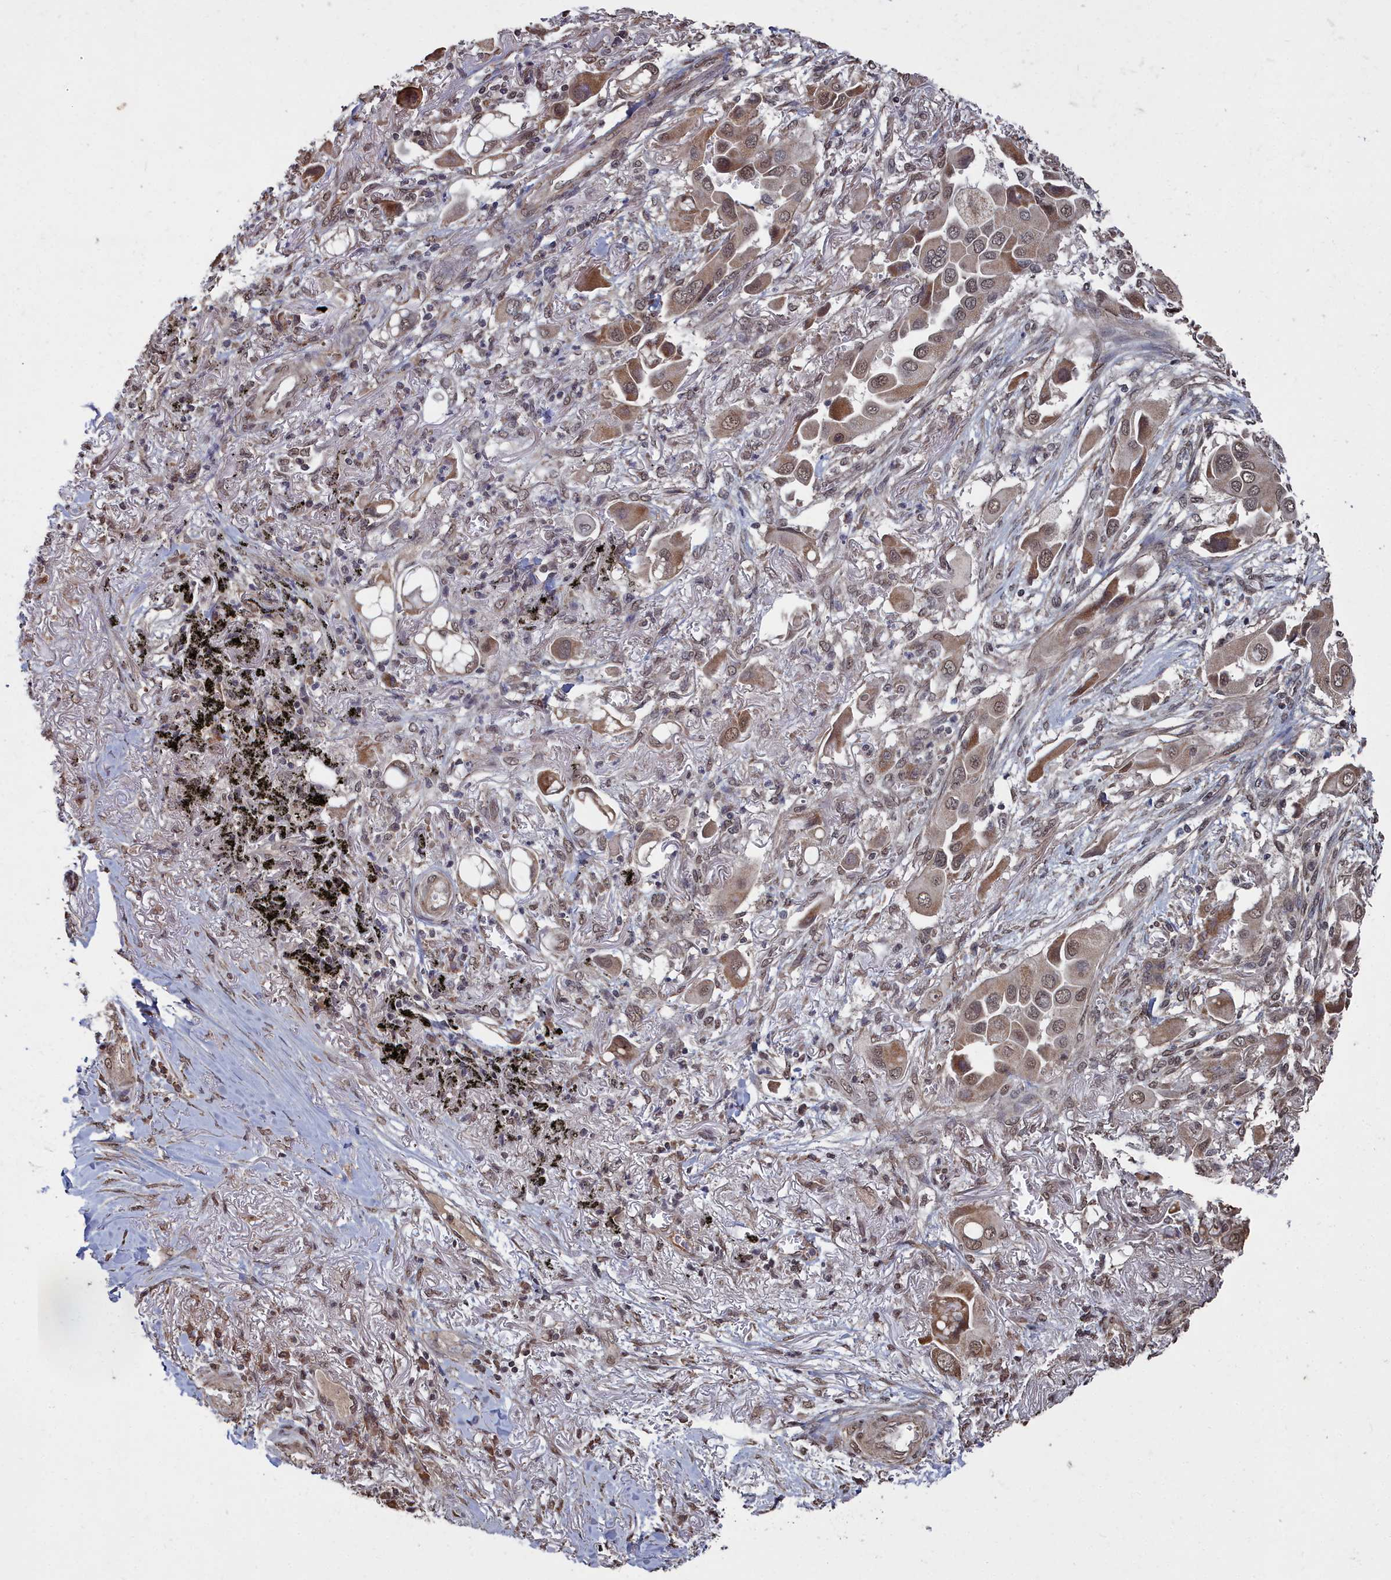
{"staining": {"intensity": "moderate", "quantity": ">75%", "location": "cytoplasmic/membranous,nuclear"}, "tissue": "lung cancer", "cell_type": "Tumor cells", "image_type": "cancer", "snomed": [{"axis": "morphology", "description": "Adenocarcinoma, NOS"}, {"axis": "topography", "description": "Lung"}], "caption": "DAB (3,3'-diaminobenzidine) immunohistochemical staining of human lung cancer shows moderate cytoplasmic/membranous and nuclear protein staining in approximately >75% of tumor cells.", "gene": "CCNP", "patient": {"sex": "female", "age": 76}}